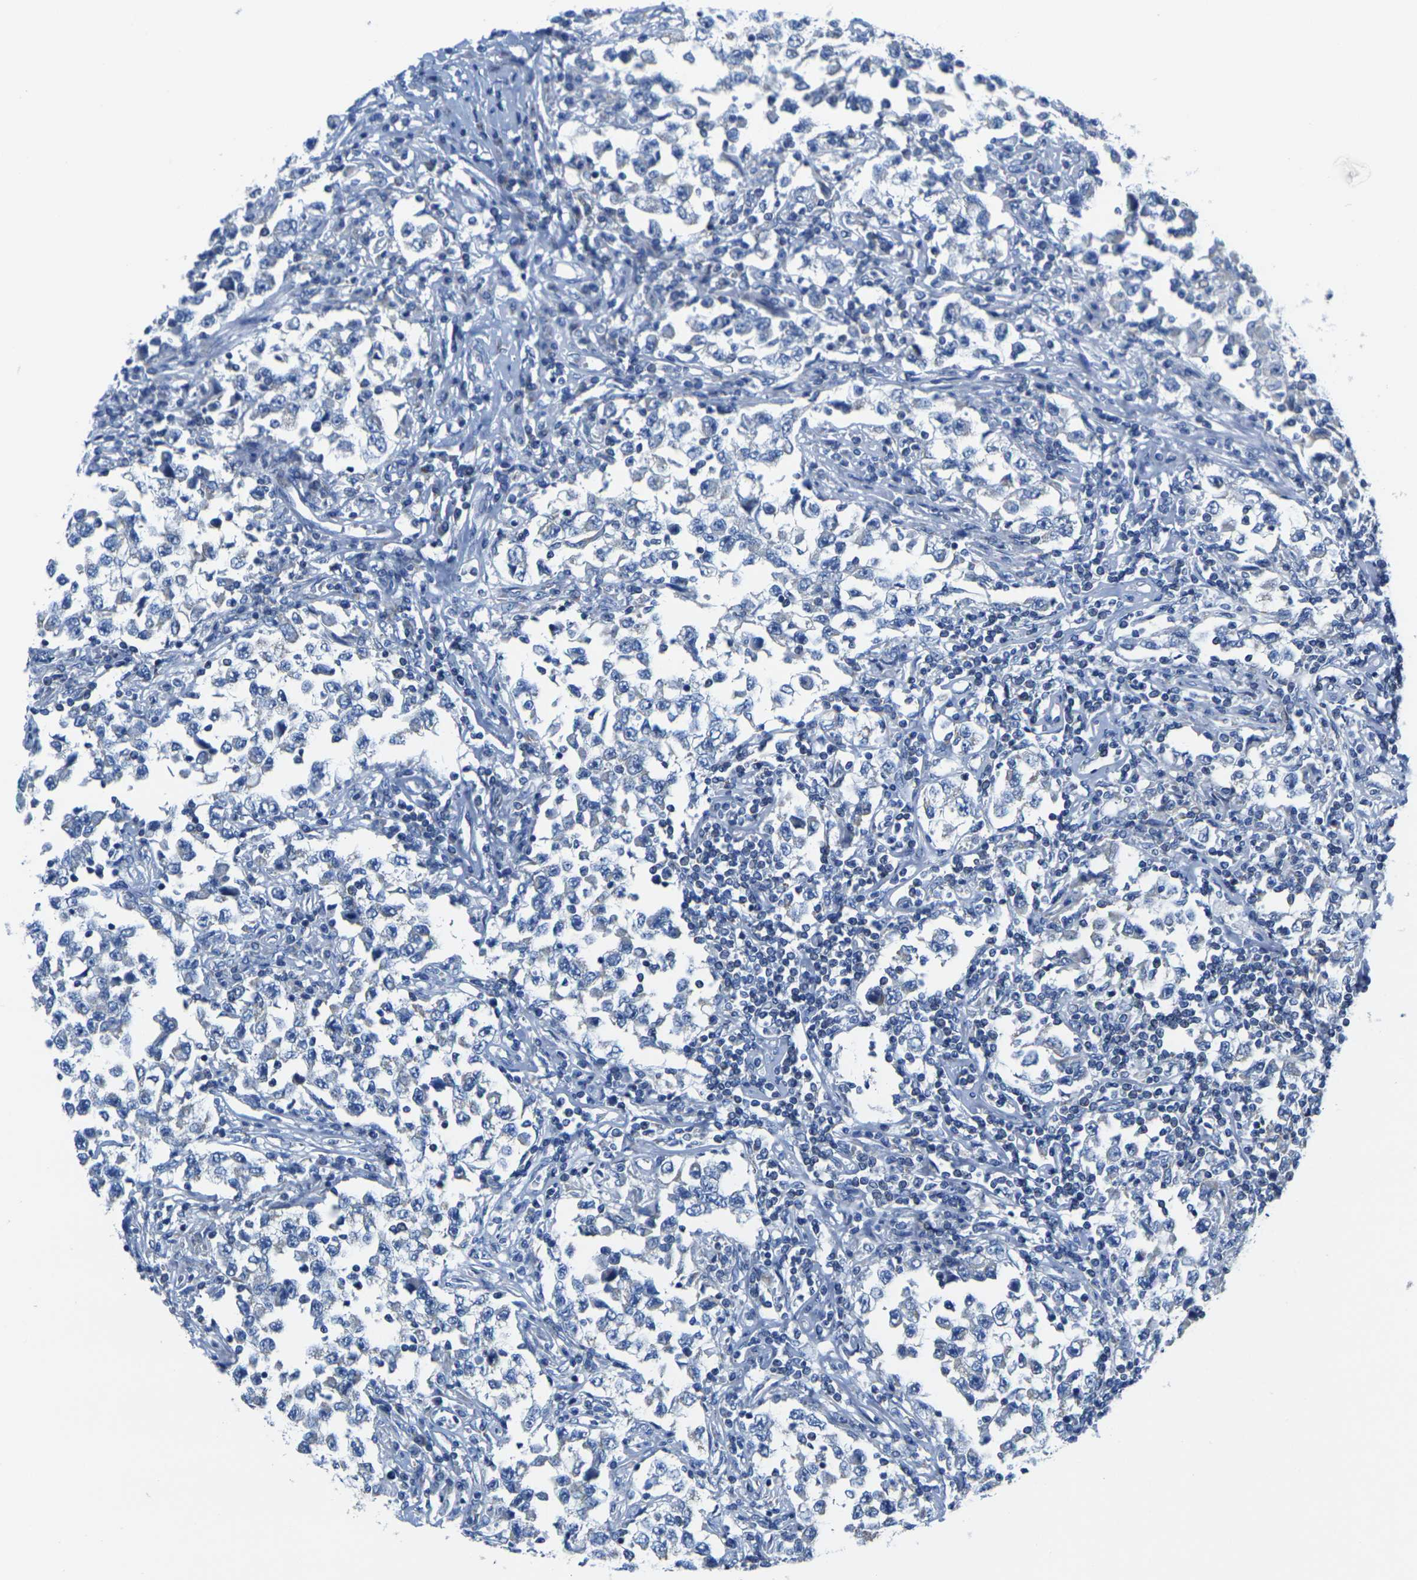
{"staining": {"intensity": "negative", "quantity": "none", "location": "none"}, "tissue": "testis cancer", "cell_type": "Tumor cells", "image_type": "cancer", "snomed": [{"axis": "morphology", "description": "Carcinoma, Embryonal, NOS"}, {"axis": "topography", "description": "Testis"}], "caption": "Image shows no protein staining in tumor cells of testis cancer (embryonal carcinoma) tissue. (DAB IHC visualized using brightfield microscopy, high magnification).", "gene": "TMEM204", "patient": {"sex": "male", "age": 21}}